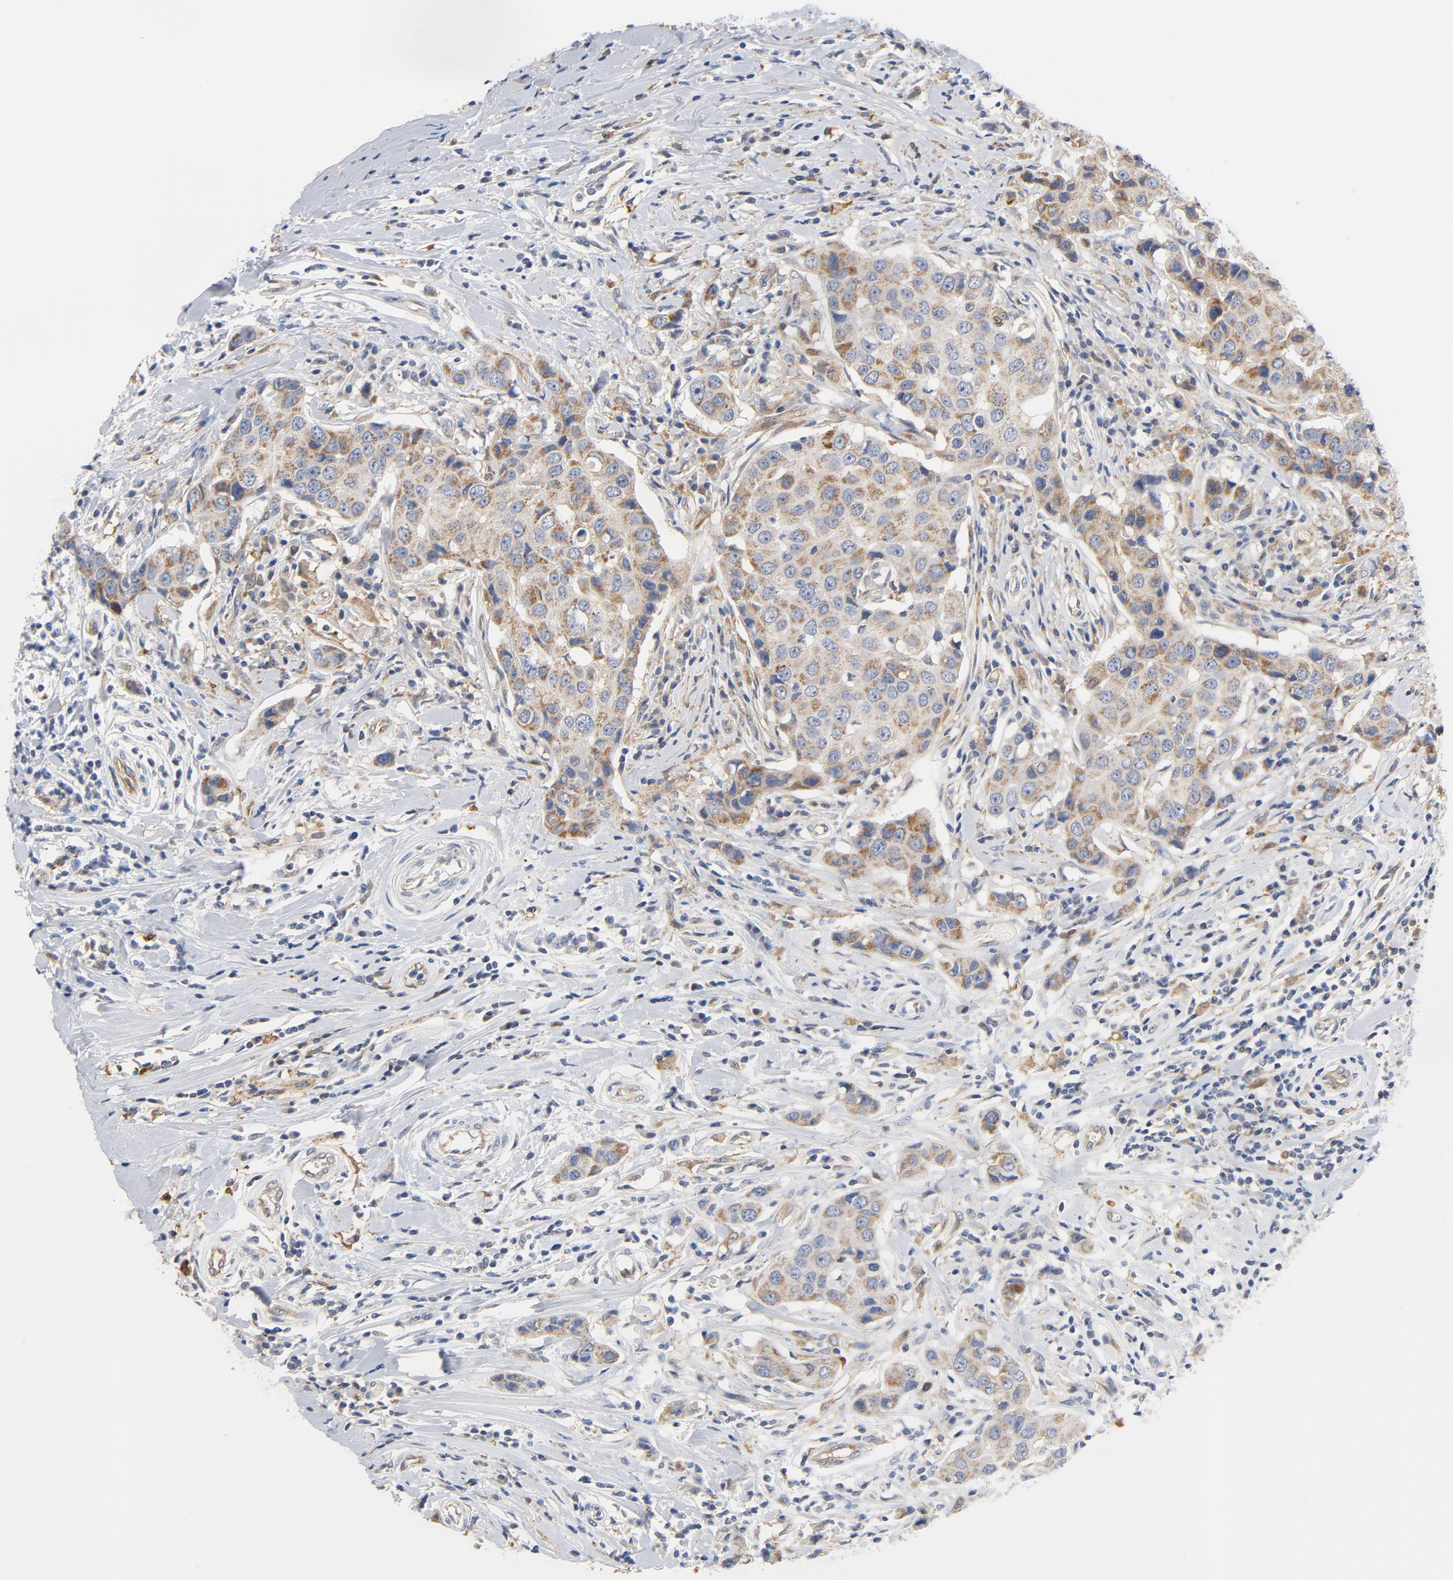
{"staining": {"intensity": "moderate", "quantity": ">75%", "location": "cytoplasmic/membranous"}, "tissue": "breast cancer", "cell_type": "Tumor cells", "image_type": "cancer", "snomed": [{"axis": "morphology", "description": "Duct carcinoma"}, {"axis": "topography", "description": "Breast"}], "caption": "Protein expression analysis of human breast cancer (intraductal carcinoma) reveals moderate cytoplasmic/membranous positivity in about >75% of tumor cells.", "gene": "RAPGEF4", "patient": {"sex": "female", "age": 27}}